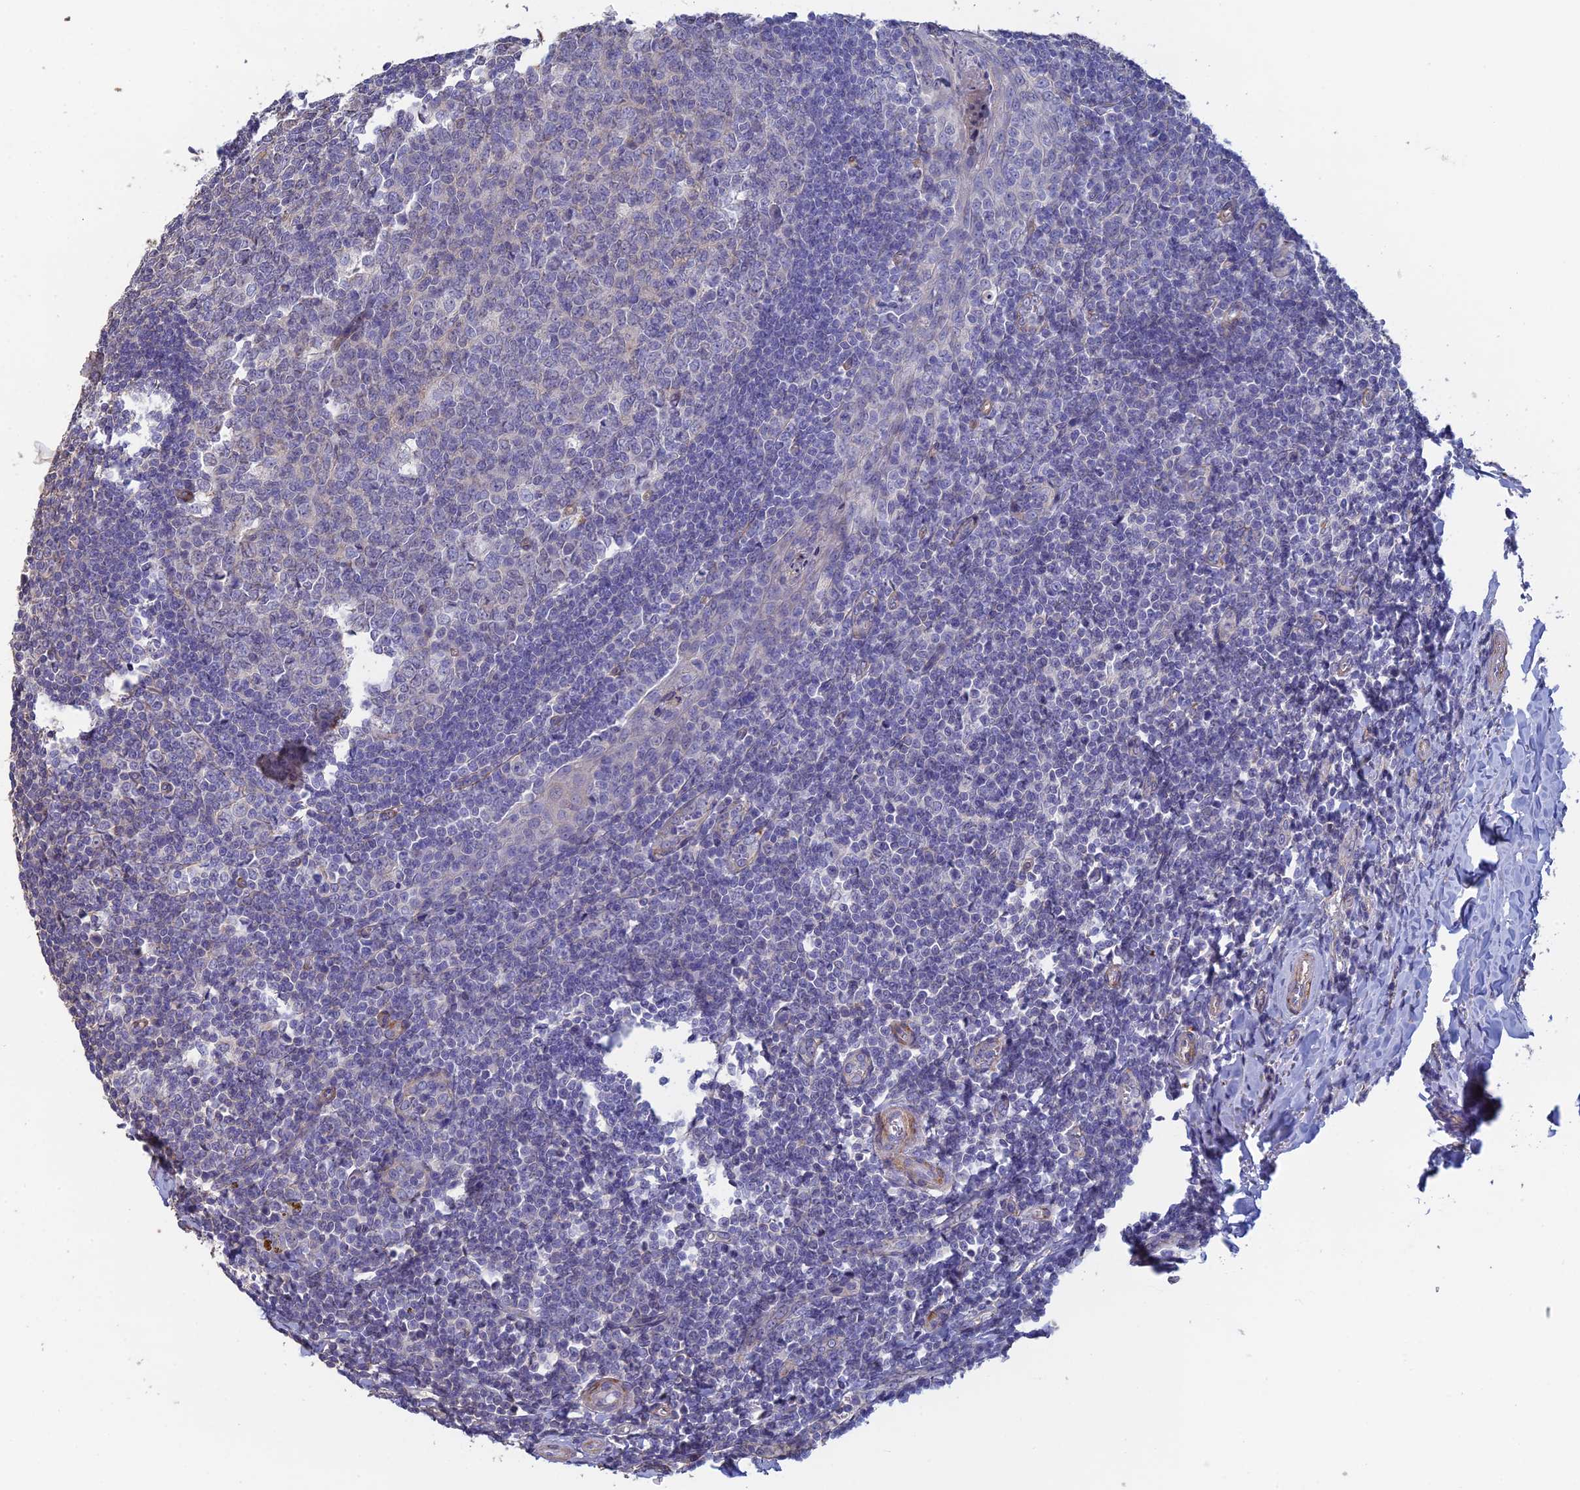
{"staining": {"intensity": "negative", "quantity": "none", "location": "none"}, "tissue": "tonsil", "cell_type": "Germinal center cells", "image_type": "normal", "snomed": [{"axis": "morphology", "description": "Normal tissue, NOS"}, {"axis": "topography", "description": "Tonsil"}], "caption": "Germinal center cells show no significant protein expression in benign tonsil.", "gene": "PCDHA5", "patient": {"sex": "male", "age": 27}}